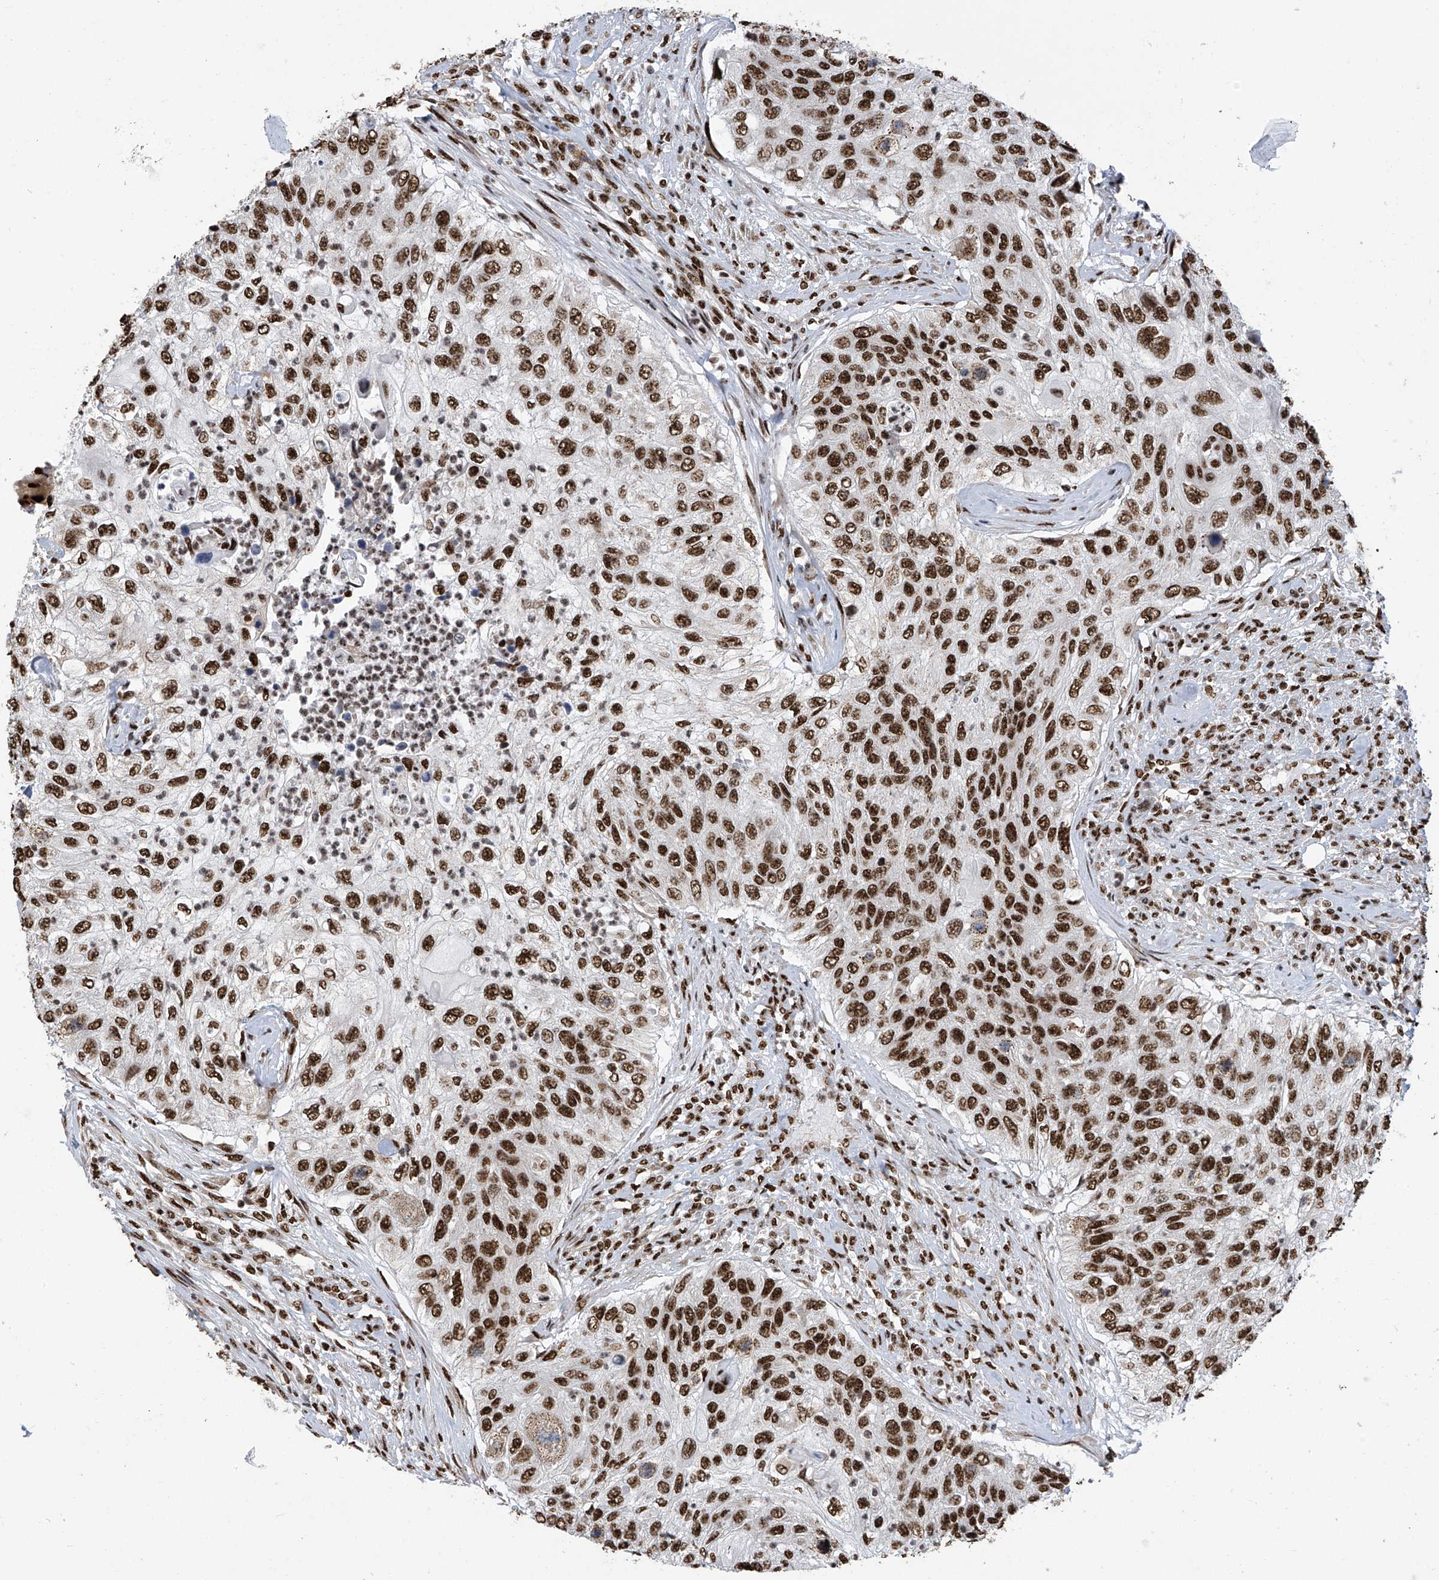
{"staining": {"intensity": "strong", "quantity": ">75%", "location": "nuclear"}, "tissue": "urothelial cancer", "cell_type": "Tumor cells", "image_type": "cancer", "snomed": [{"axis": "morphology", "description": "Urothelial carcinoma, High grade"}, {"axis": "topography", "description": "Urinary bladder"}], "caption": "Urothelial carcinoma (high-grade) was stained to show a protein in brown. There is high levels of strong nuclear staining in approximately >75% of tumor cells.", "gene": "APLF", "patient": {"sex": "female", "age": 60}}